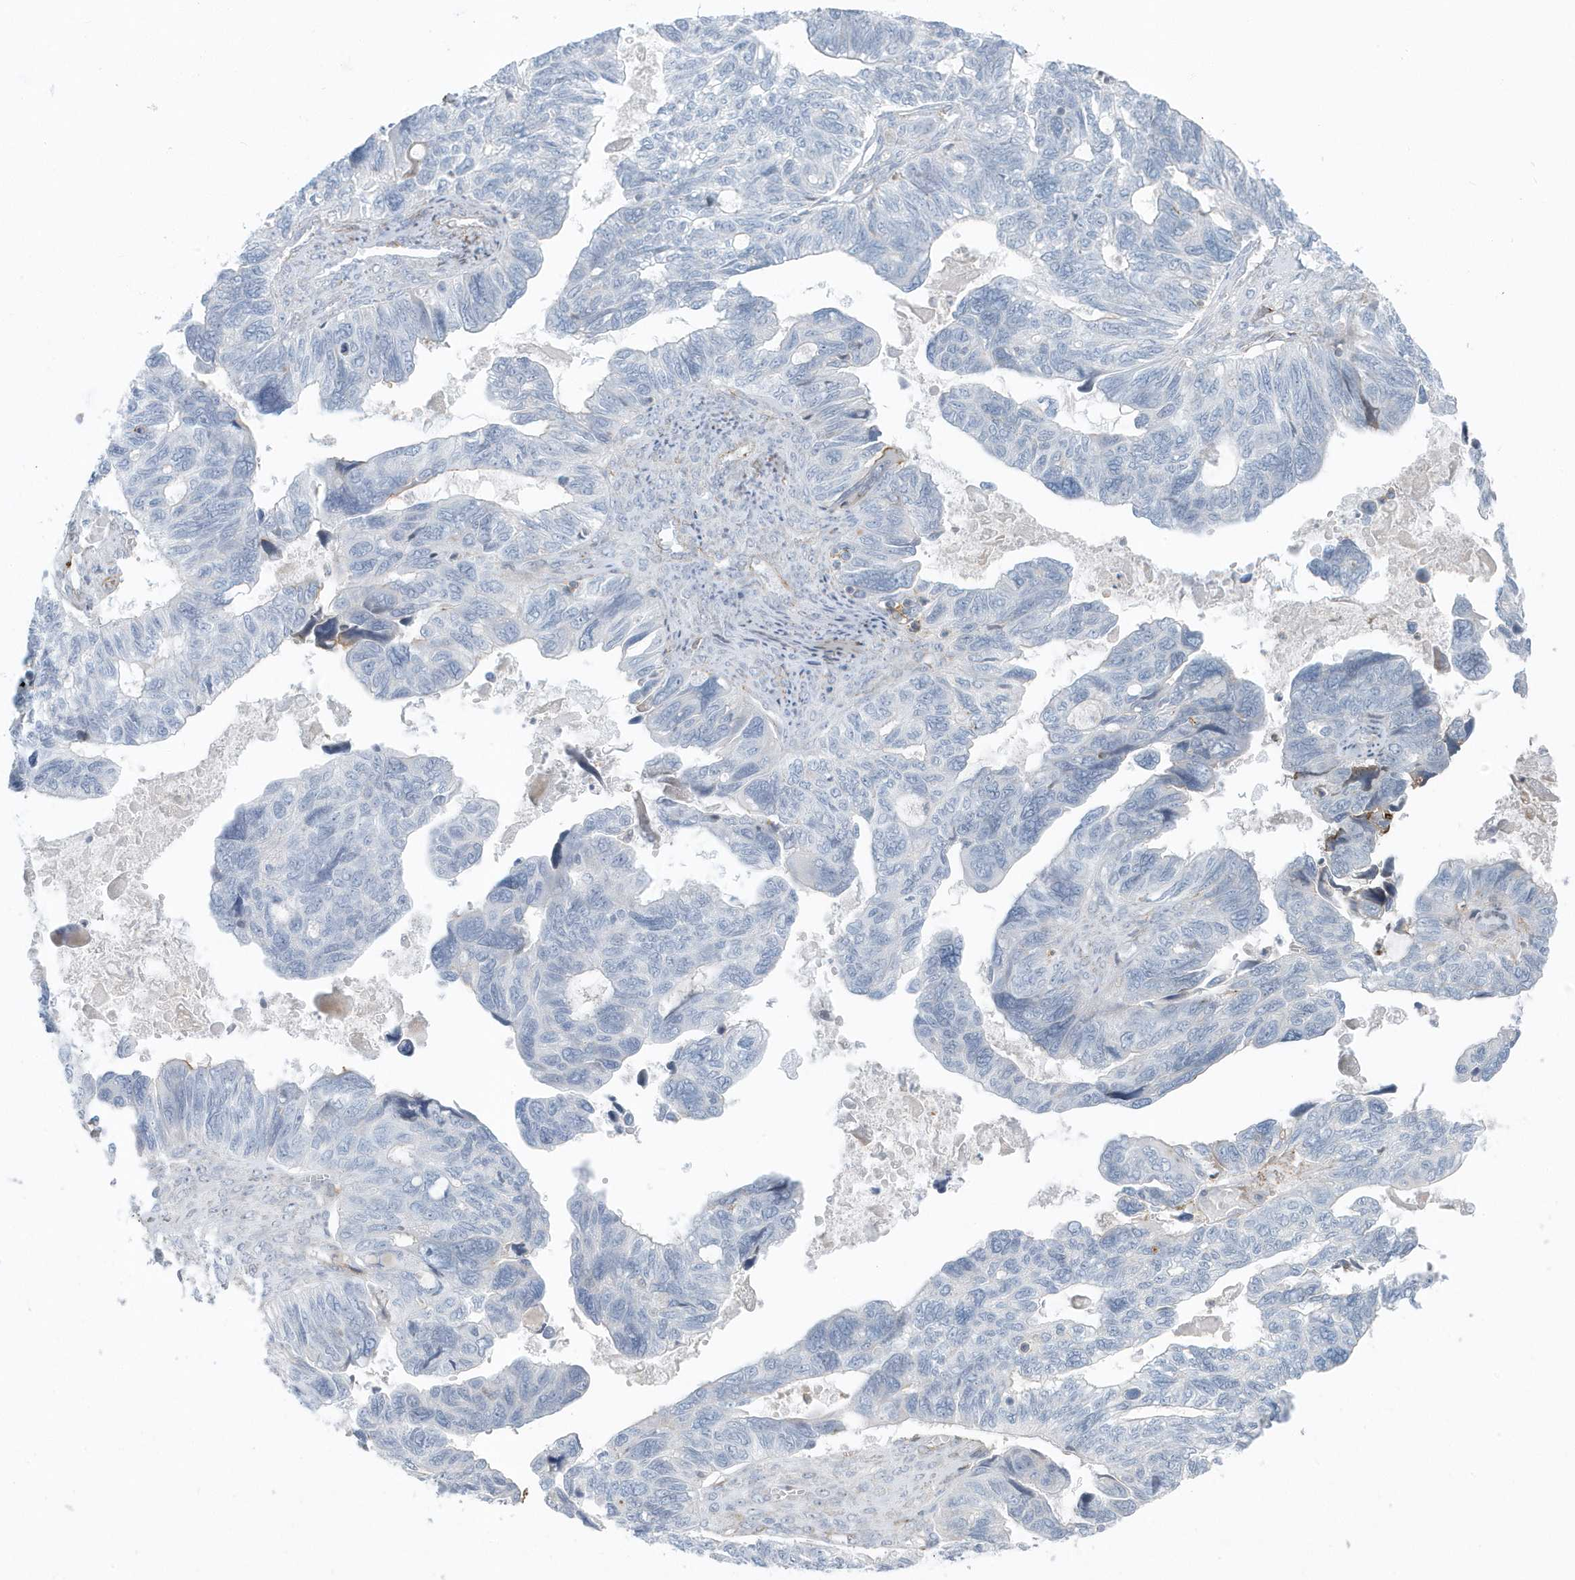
{"staining": {"intensity": "negative", "quantity": "none", "location": "none"}, "tissue": "ovarian cancer", "cell_type": "Tumor cells", "image_type": "cancer", "snomed": [{"axis": "morphology", "description": "Cystadenocarcinoma, serous, NOS"}, {"axis": "topography", "description": "Ovary"}], "caption": "DAB (3,3'-diaminobenzidine) immunohistochemical staining of ovarian cancer shows no significant expression in tumor cells.", "gene": "CACNB2", "patient": {"sex": "female", "age": 79}}